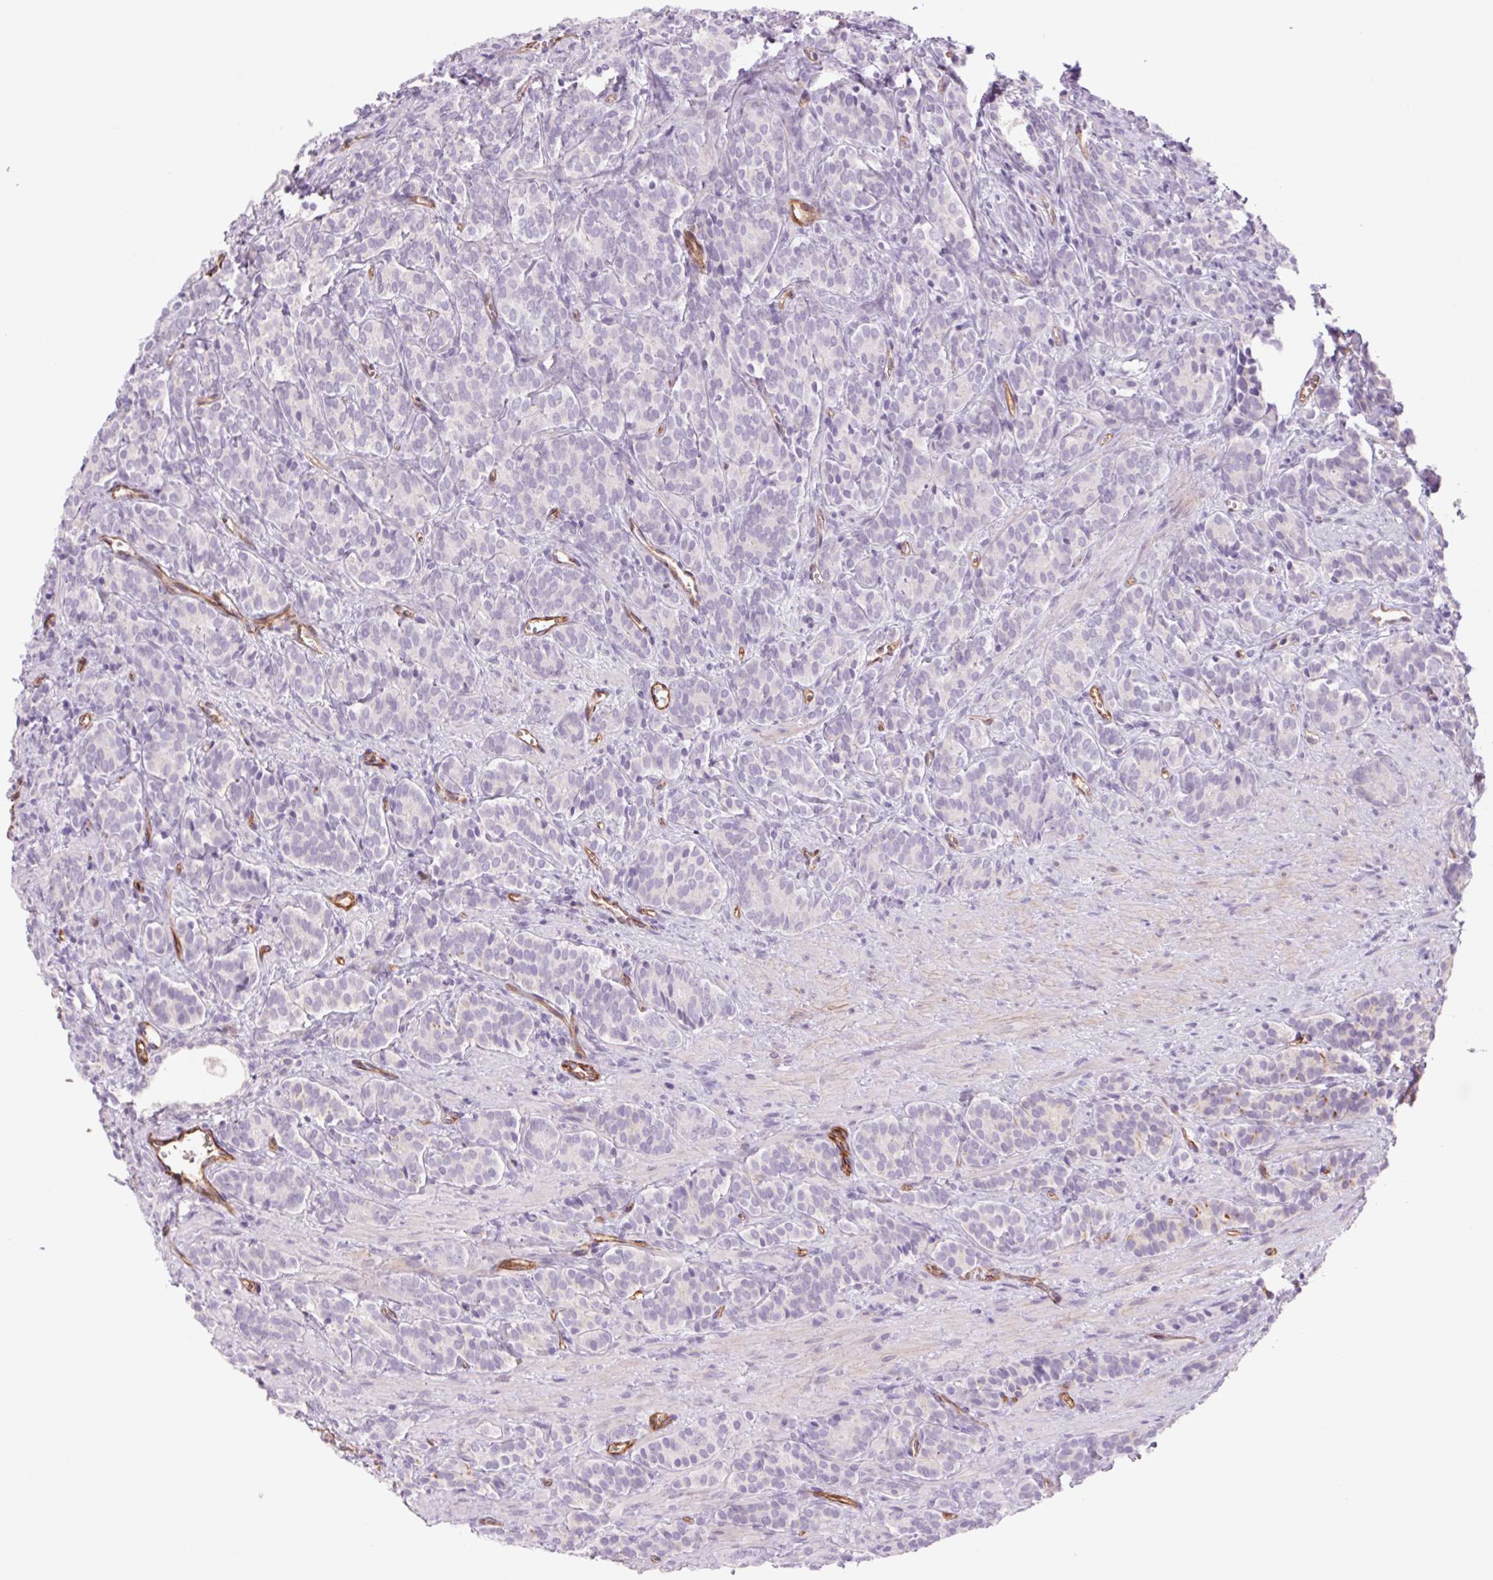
{"staining": {"intensity": "negative", "quantity": "none", "location": "none"}, "tissue": "prostate cancer", "cell_type": "Tumor cells", "image_type": "cancer", "snomed": [{"axis": "morphology", "description": "Adenocarcinoma, High grade"}, {"axis": "topography", "description": "Prostate"}], "caption": "Immunohistochemical staining of prostate cancer (adenocarcinoma (high-grade)) shows no significant positivity in tumor cells.", "gene": "MS4A13", "patient": {"sex": "male", "age": 84}}